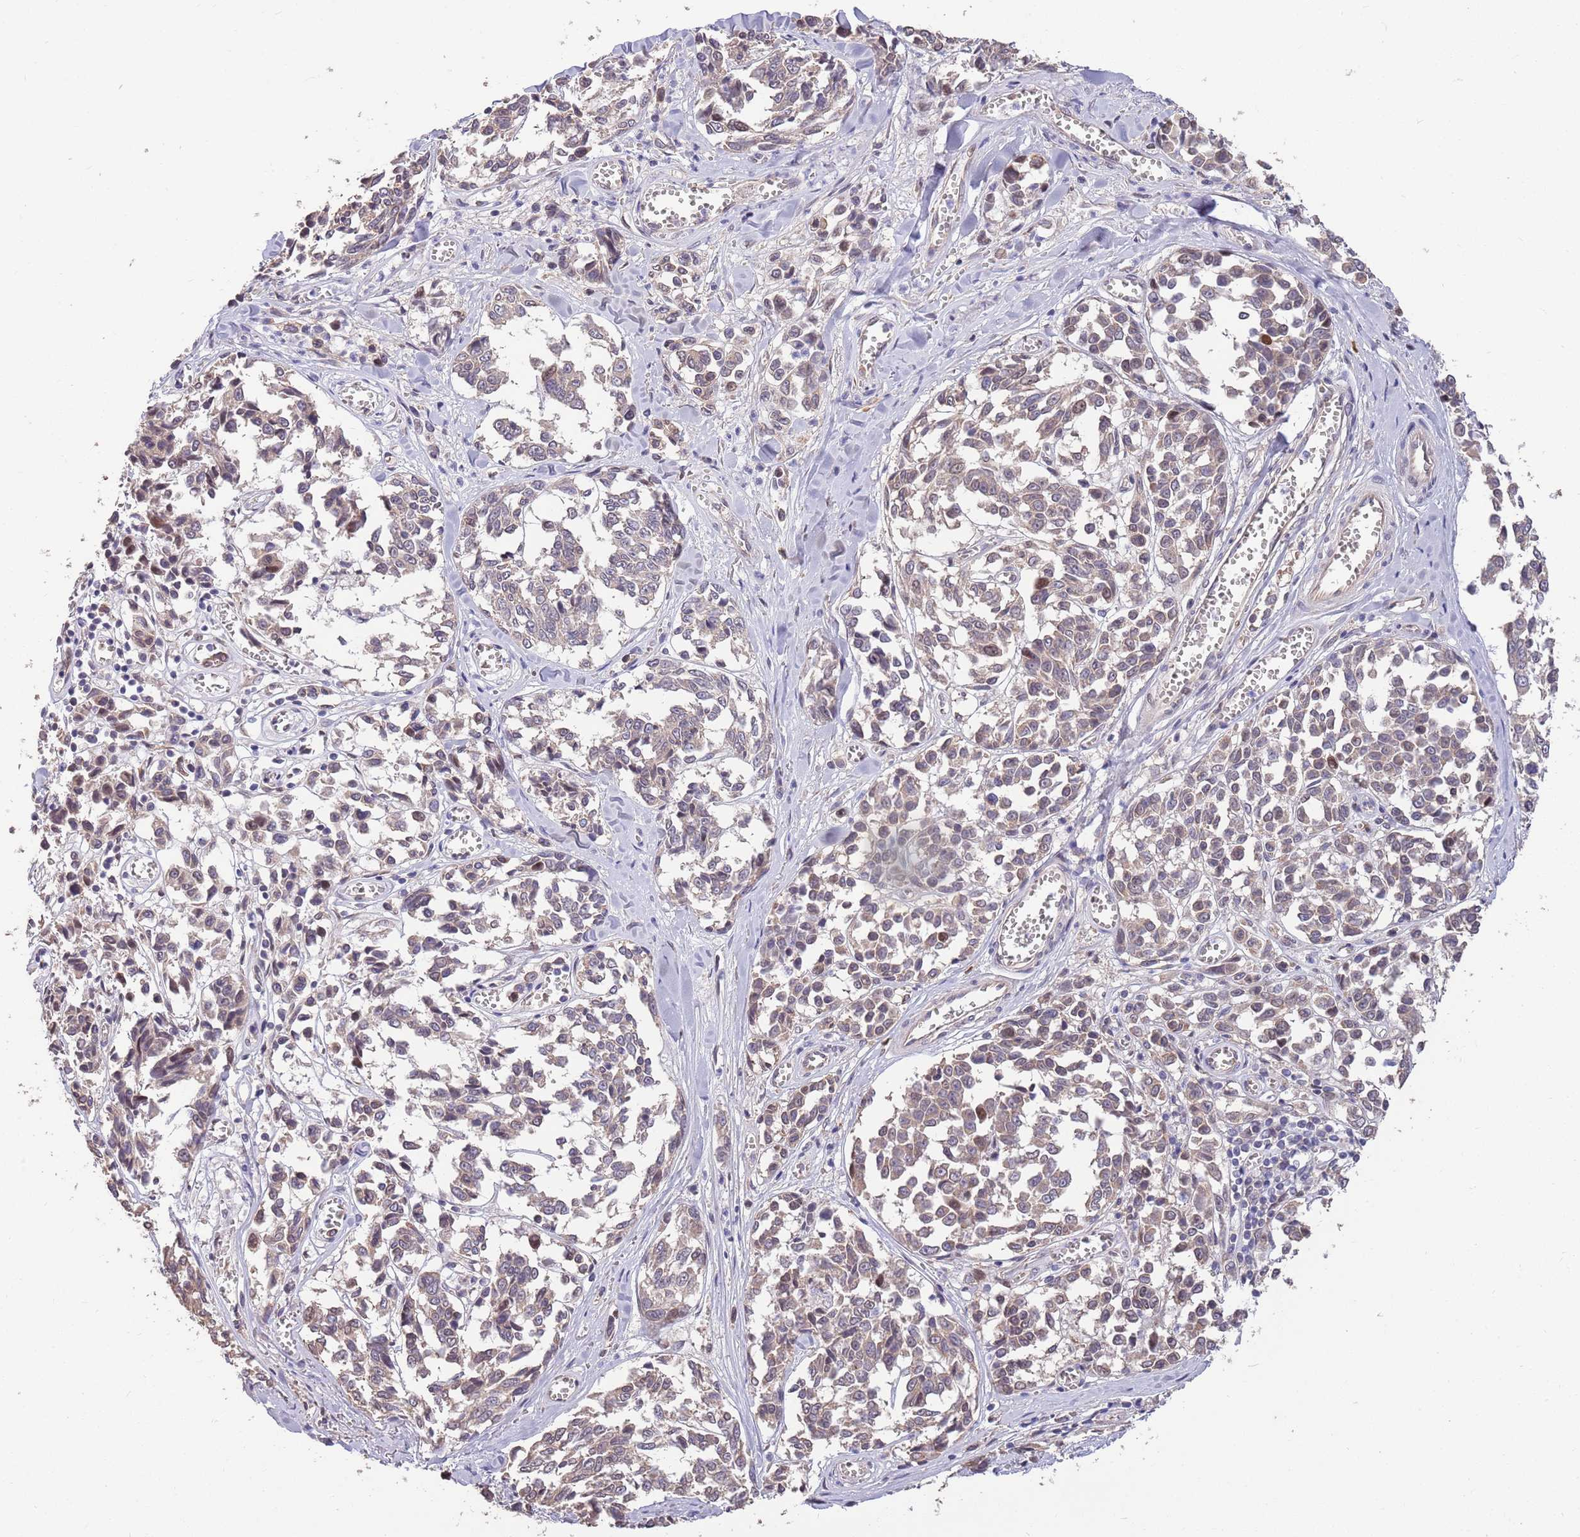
{"staining": {"intensity": "weak", "quantity": ">75%", "location": "cytoplasmic/membranous"}, "tissue": "melanoma", "cell_type": "Tumor cells", "image_type": "cancer", "snomed": [{"axis": "morphology", "description": "Malignant melanoma, NOS"}, {"axis": "topography", "description": "Skin"}], "caption": "Immunohistochemical staining of melanoma shows weak cytoplasmic/membranous protein positivity in approximately >75% of tumor cells.", "gene": "MARVELD2", "patient": {"sex": "female", "age": 64}}